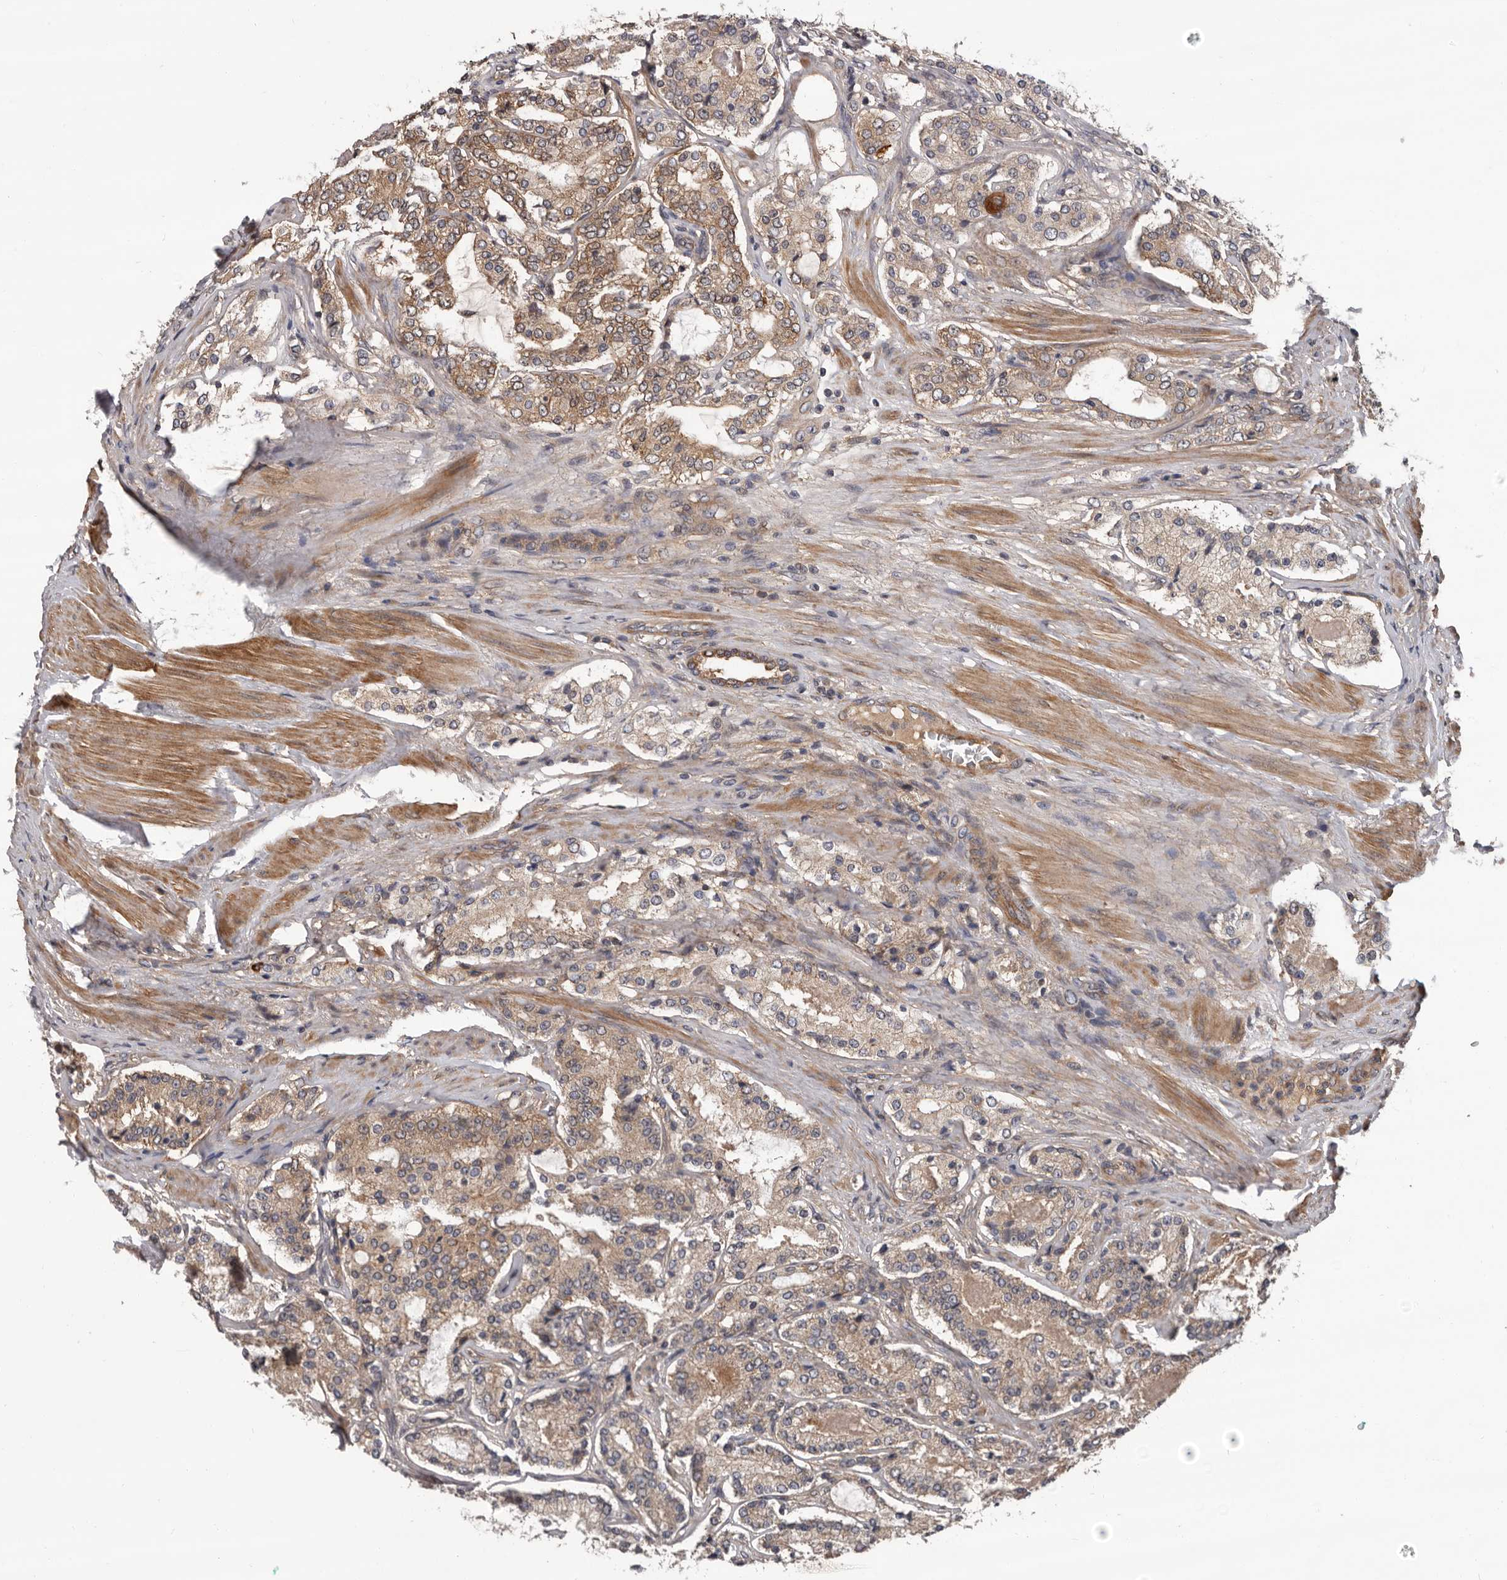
{"staining": {"intensity": "moderate", "quantity": ">75%", "location": "cytoplasmic/membranous"}, "tissue": "prostate cancer", "cell_type": "Tumor cells", "image_type": "cancer", "snomed": [{"axis": "morphology", "description": "Adenocarcinoma, Medium grade"}, {"axis": "topography", "description": "Prostate"}], "caption": "Protein staining displays moderate cytoplasmic/membranous staining in about >75% of tumor cells in prostate cancer.", "gene": "PRKD1", "patient": {"sex": "male", "age": 72}}